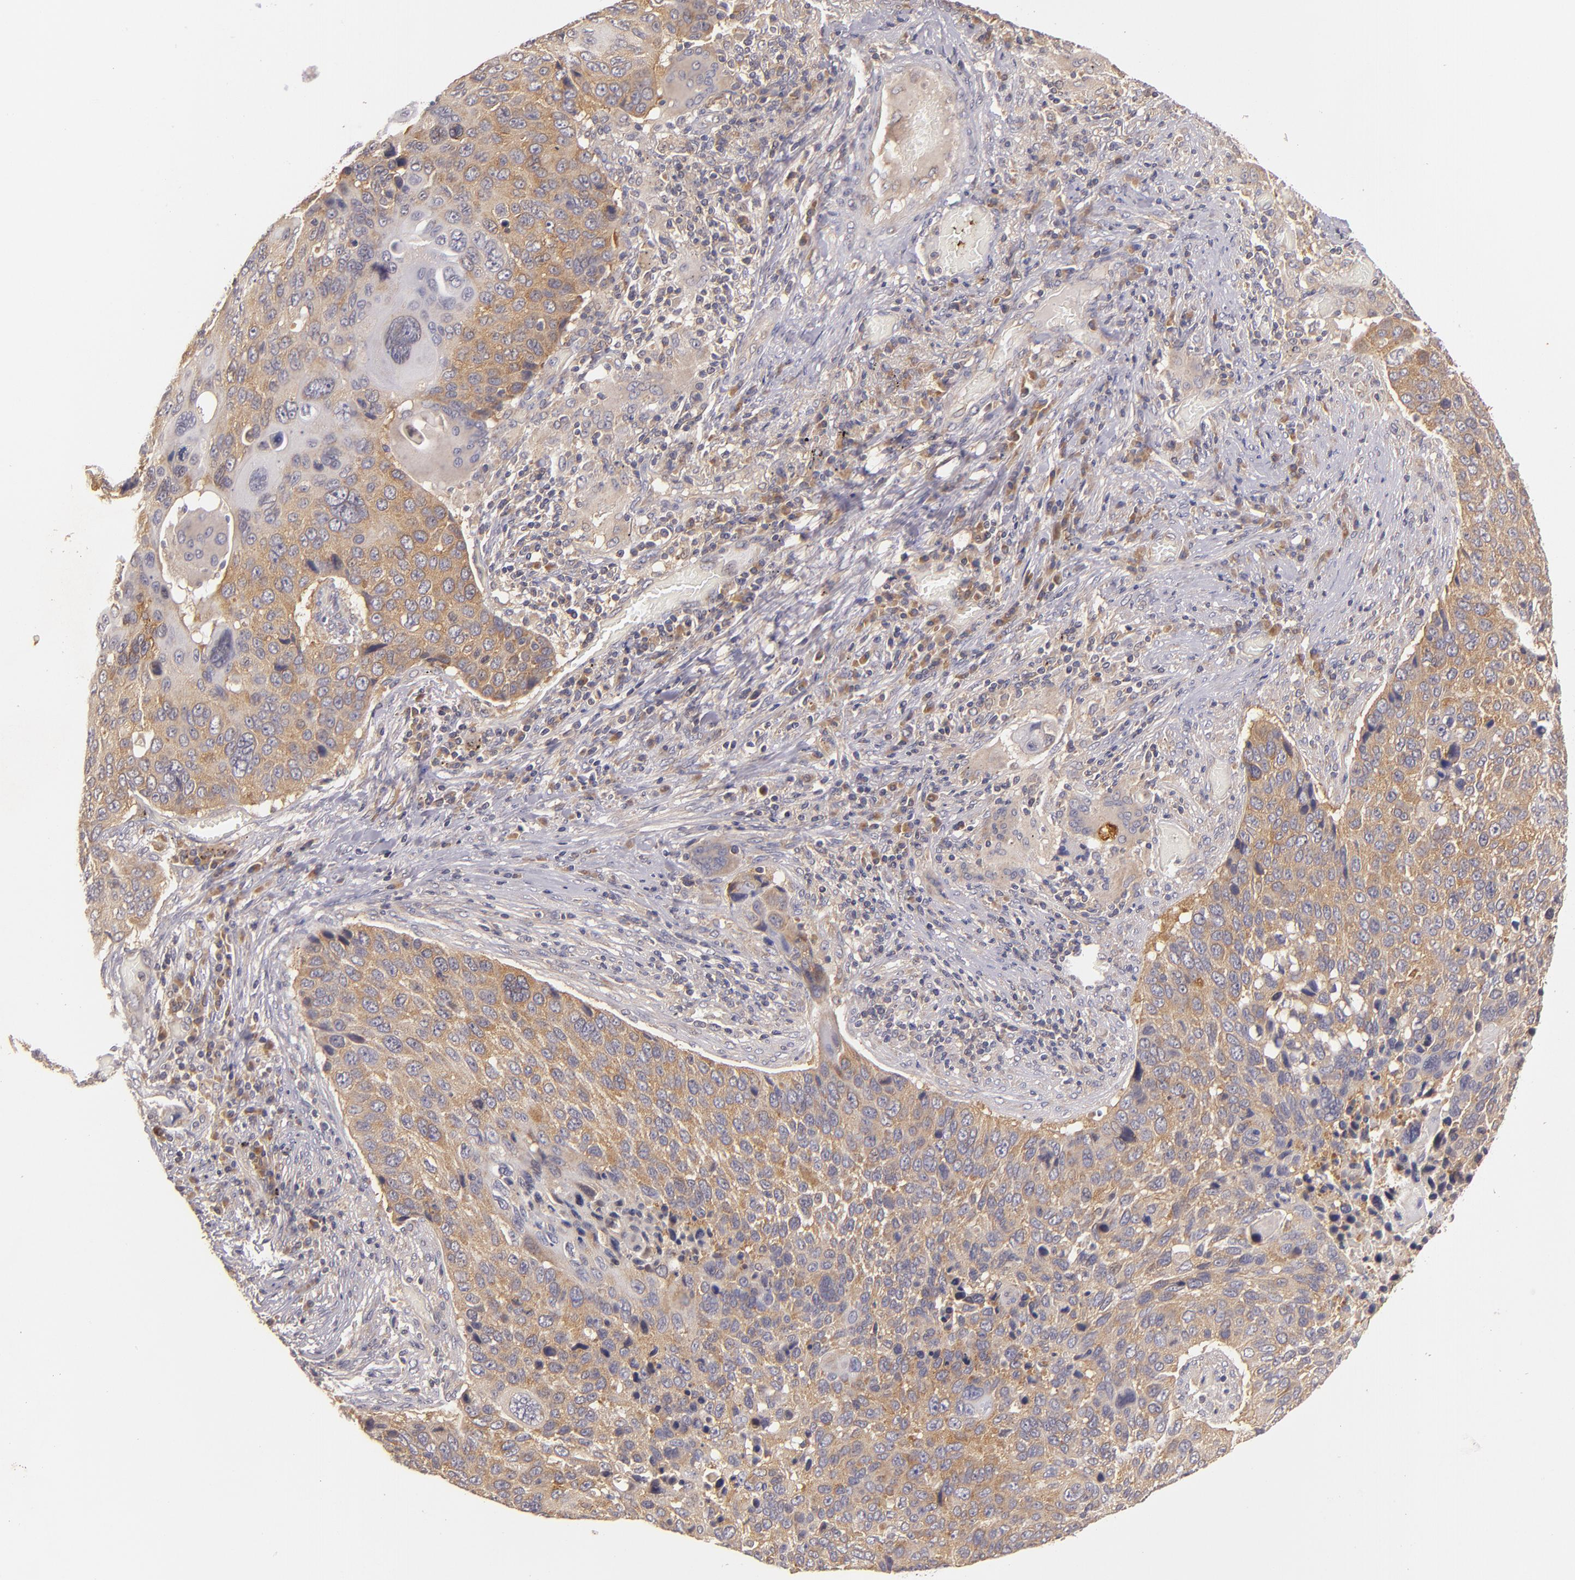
{"staining": {"intensity": "moderate", "quantity": ">75%", "location": "cytoplasmic/membranous"}, "tissue": "lung cancer", "cell_type": "Tumor cells", "image_type": "cancer", "snomed": [{"axis": "morphology", "description": "Squamous cell carcinoma, NOS"}, {"axis": "topography", "description": "Lung"}], "caption": "Lung cancer stained with a brown dye displays moderate cytoplasmic/membranous positive staining in about >75% of tumor cells.", "gene": "UPF3B", "patient": {"sex": "male", "age": 68}}